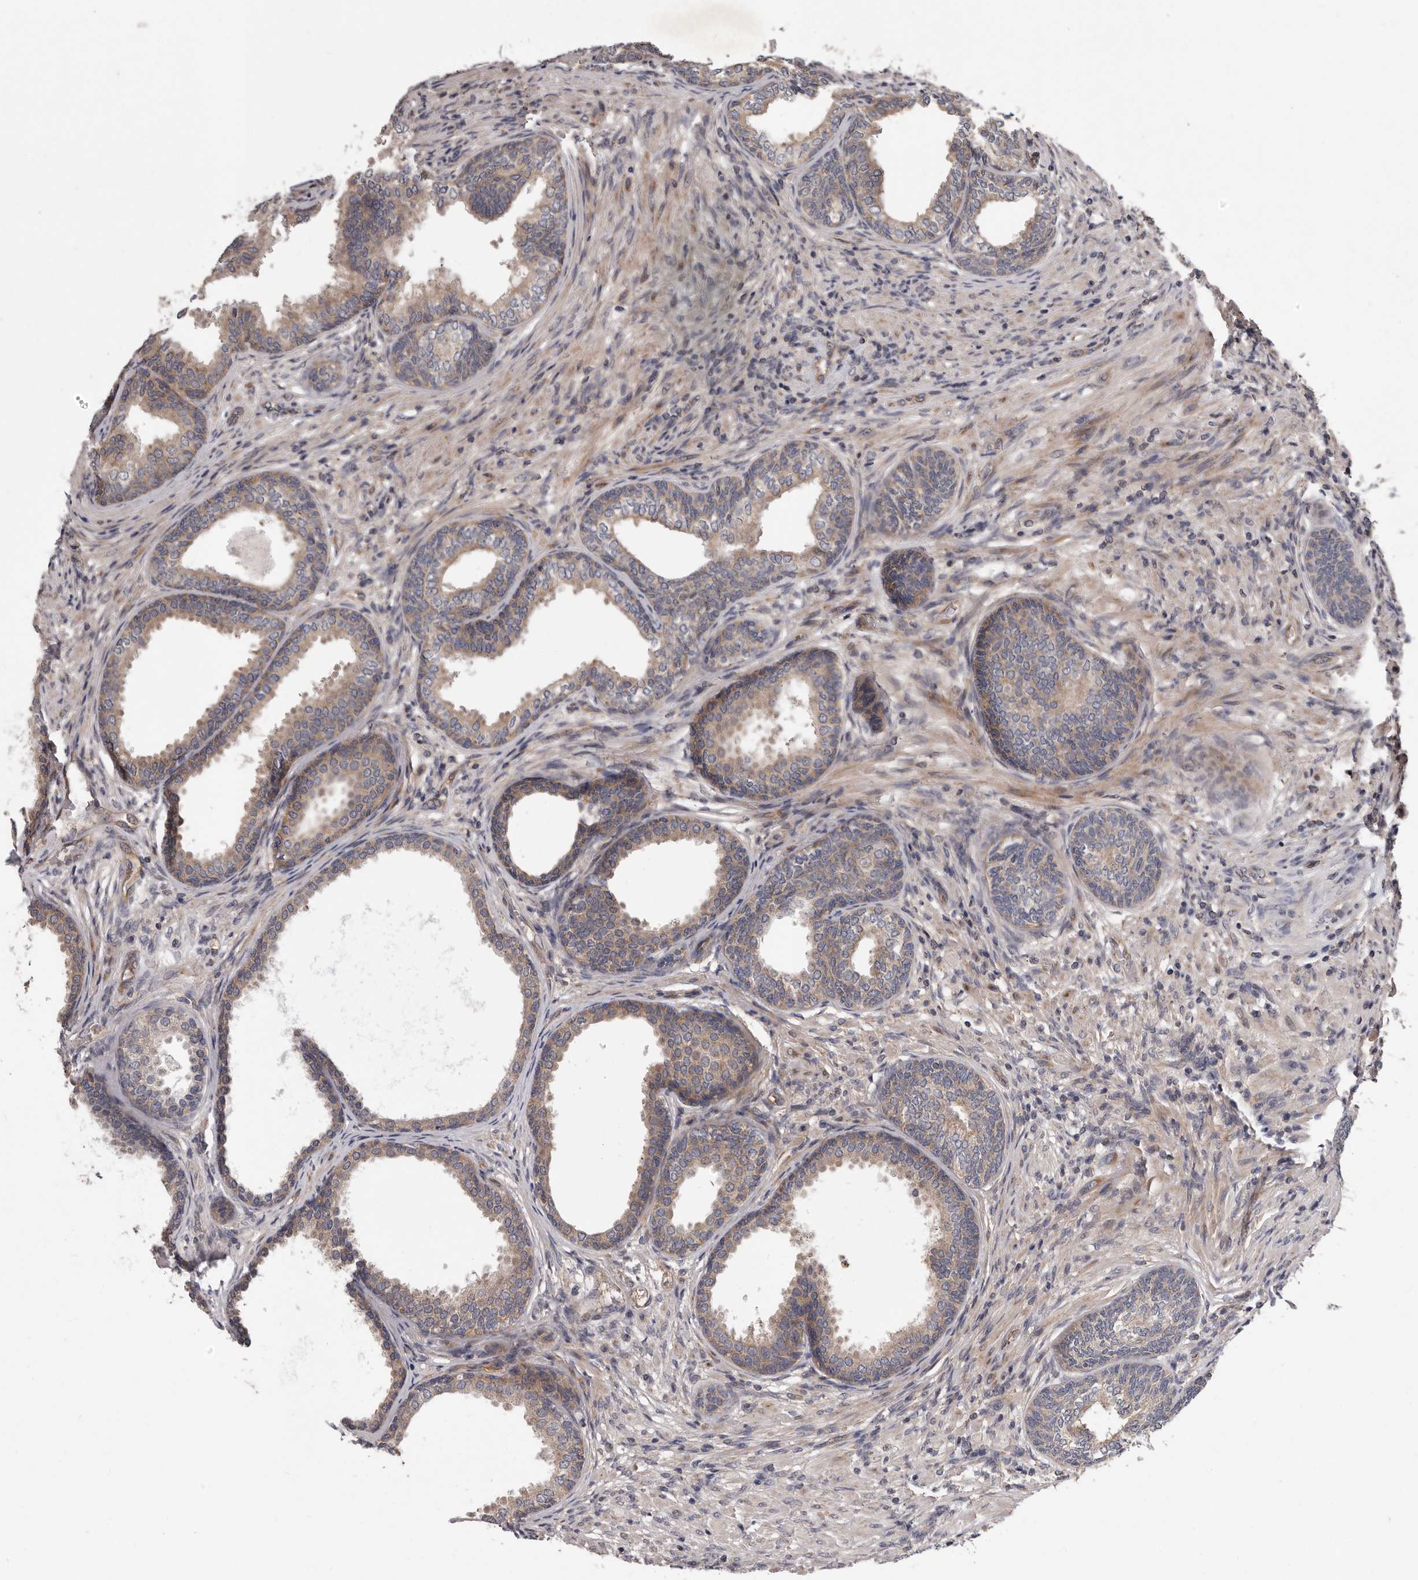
{"staining": {"intensity": "moderate", "quantity": ">75%", "location": "cytoplasmic/membranous"}, "tissue": "prostate", "cell_type": "Glandular cells", "image_type": "normal", "snomed": [{"axis": "morphology", "description": "Normal tissue, NOS"}, {"axis": "topography", "description": "Prostate"}], "caption": "The image demonstrates staining of normal prostate, revealing moderate cytoplasmic/membranous protein expression (brown color) within glandular cells.", "gene": "VPS37A", "patient": {"sex": "male", "age": 76}}